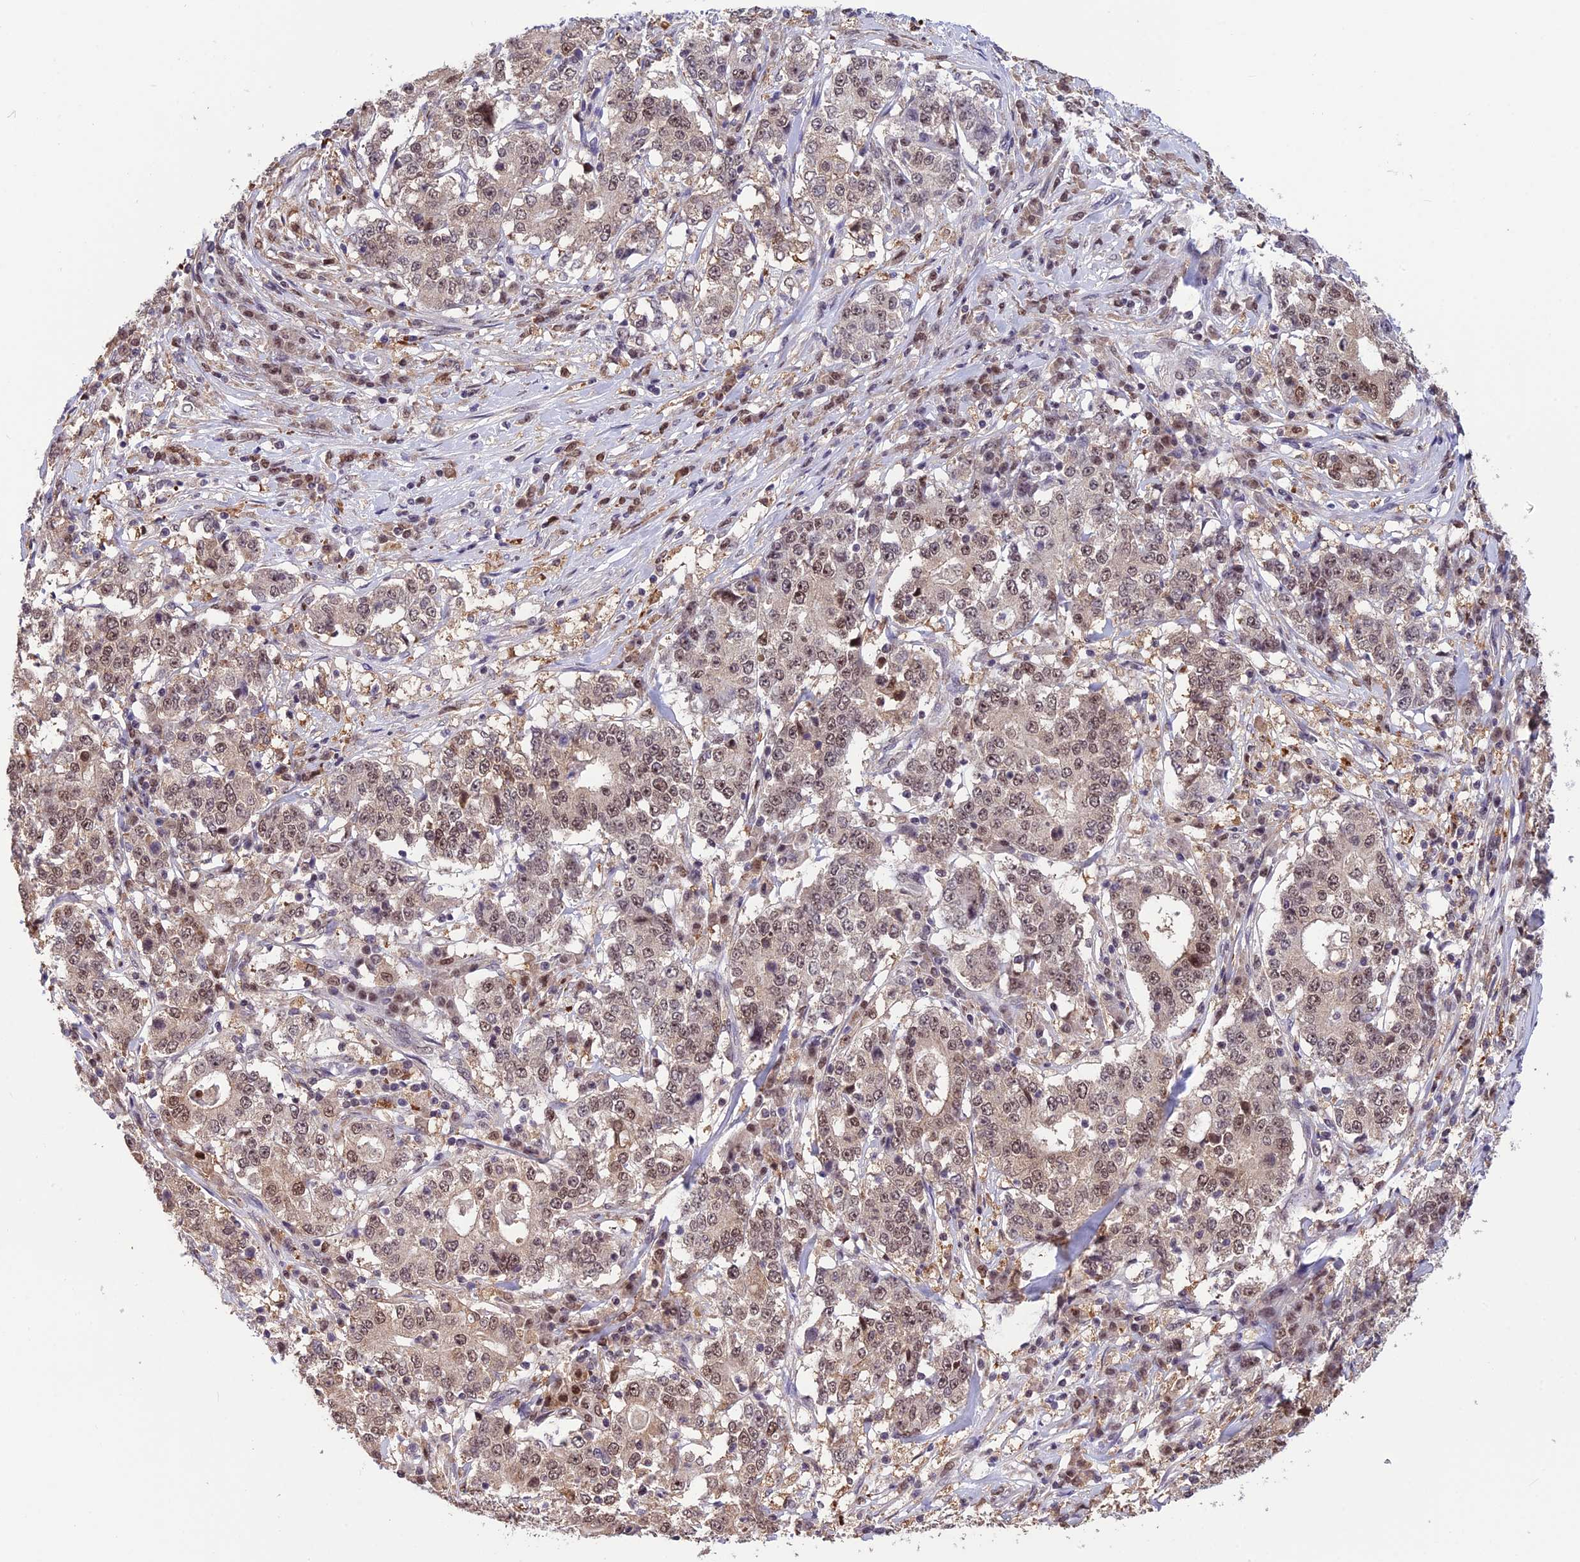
{"staining": {"intensity": "moderate", "quantity": ">75%", "location": "cytoplasmic/membranous,nuclear"}, "tissue": "stomach cancer", "cell_type": "Tumor cells", "image_type": "cancer", "snomed": [{"axis": "morphology", "description": "Adenocarcinoma, NOS"}, {"axis": "topography", "description": "Stomach"}], "caption": "A micrograph showing moderate cytoplasmic/membranous and nuclear staining in approximately >75% of tumor cells in stomach cancer, as visualized by brown immunohistochemical staining.", "gene": "MIS12", "patient": {"sex": "male", "age": 59}}